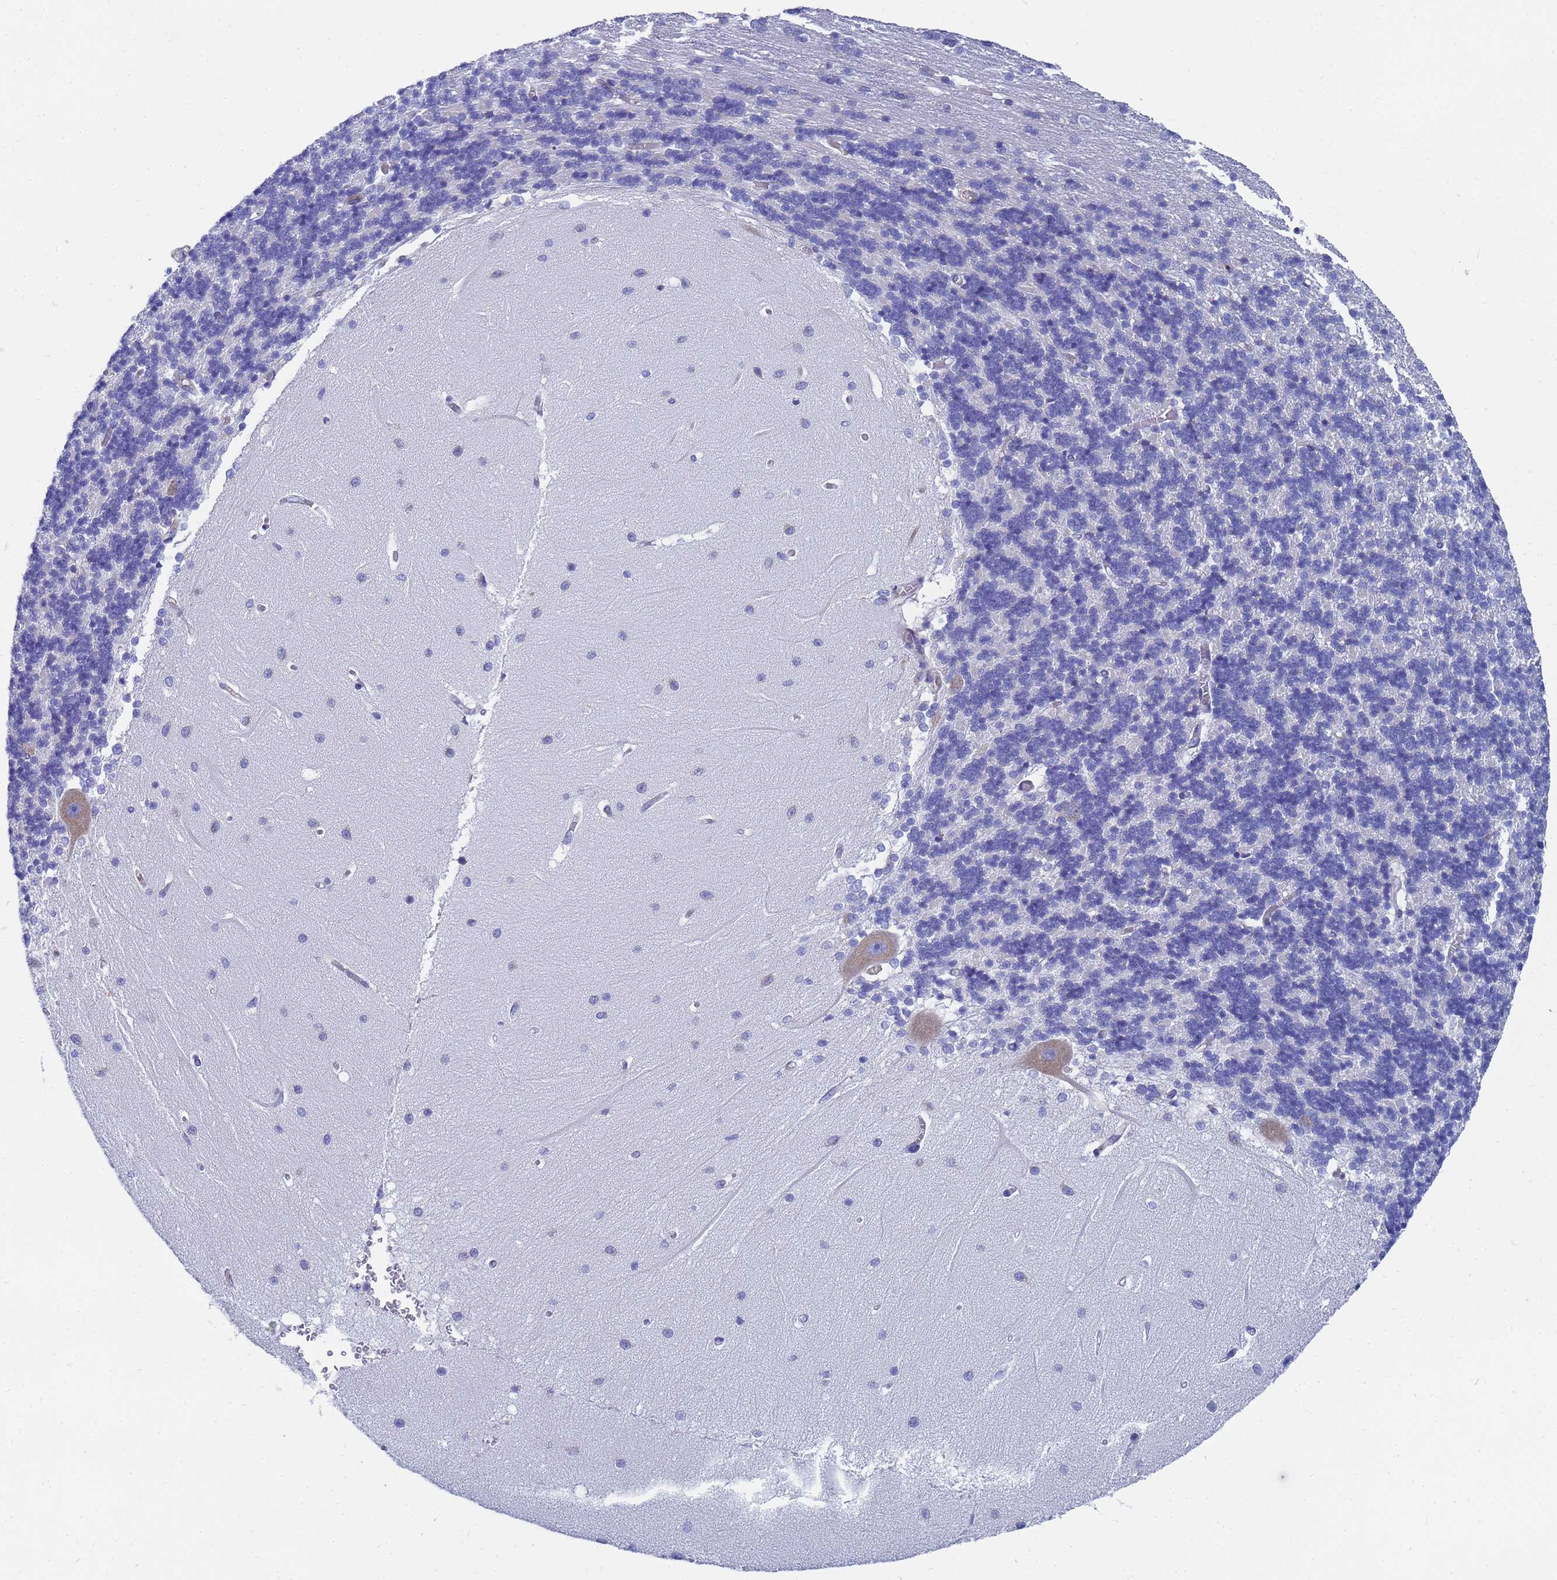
{"staining": {"intensity": "negative", "quantity": "none", "location": "none"}, "tissue": "cerebellum", "cell_type": "Cells in granular layer", "image_type": "normal", "snomed": [{"axis": "morphology", "description": "Normal tissue, NOS"}, {"axis": "topography", "description": "Cerebellum"}], "caption": "High power microscopy micrograph of an immunohistochemistry micrograph of benign cerebellum, revealing no significant positivity in cells in granular layer. (Stains: DAB IHC with hematoxylin counter stain, Microscopy: brightfield microscopy at high magnification).", "gene": "TM4SF4", "patient": {"sex": "male", "age": 37}}